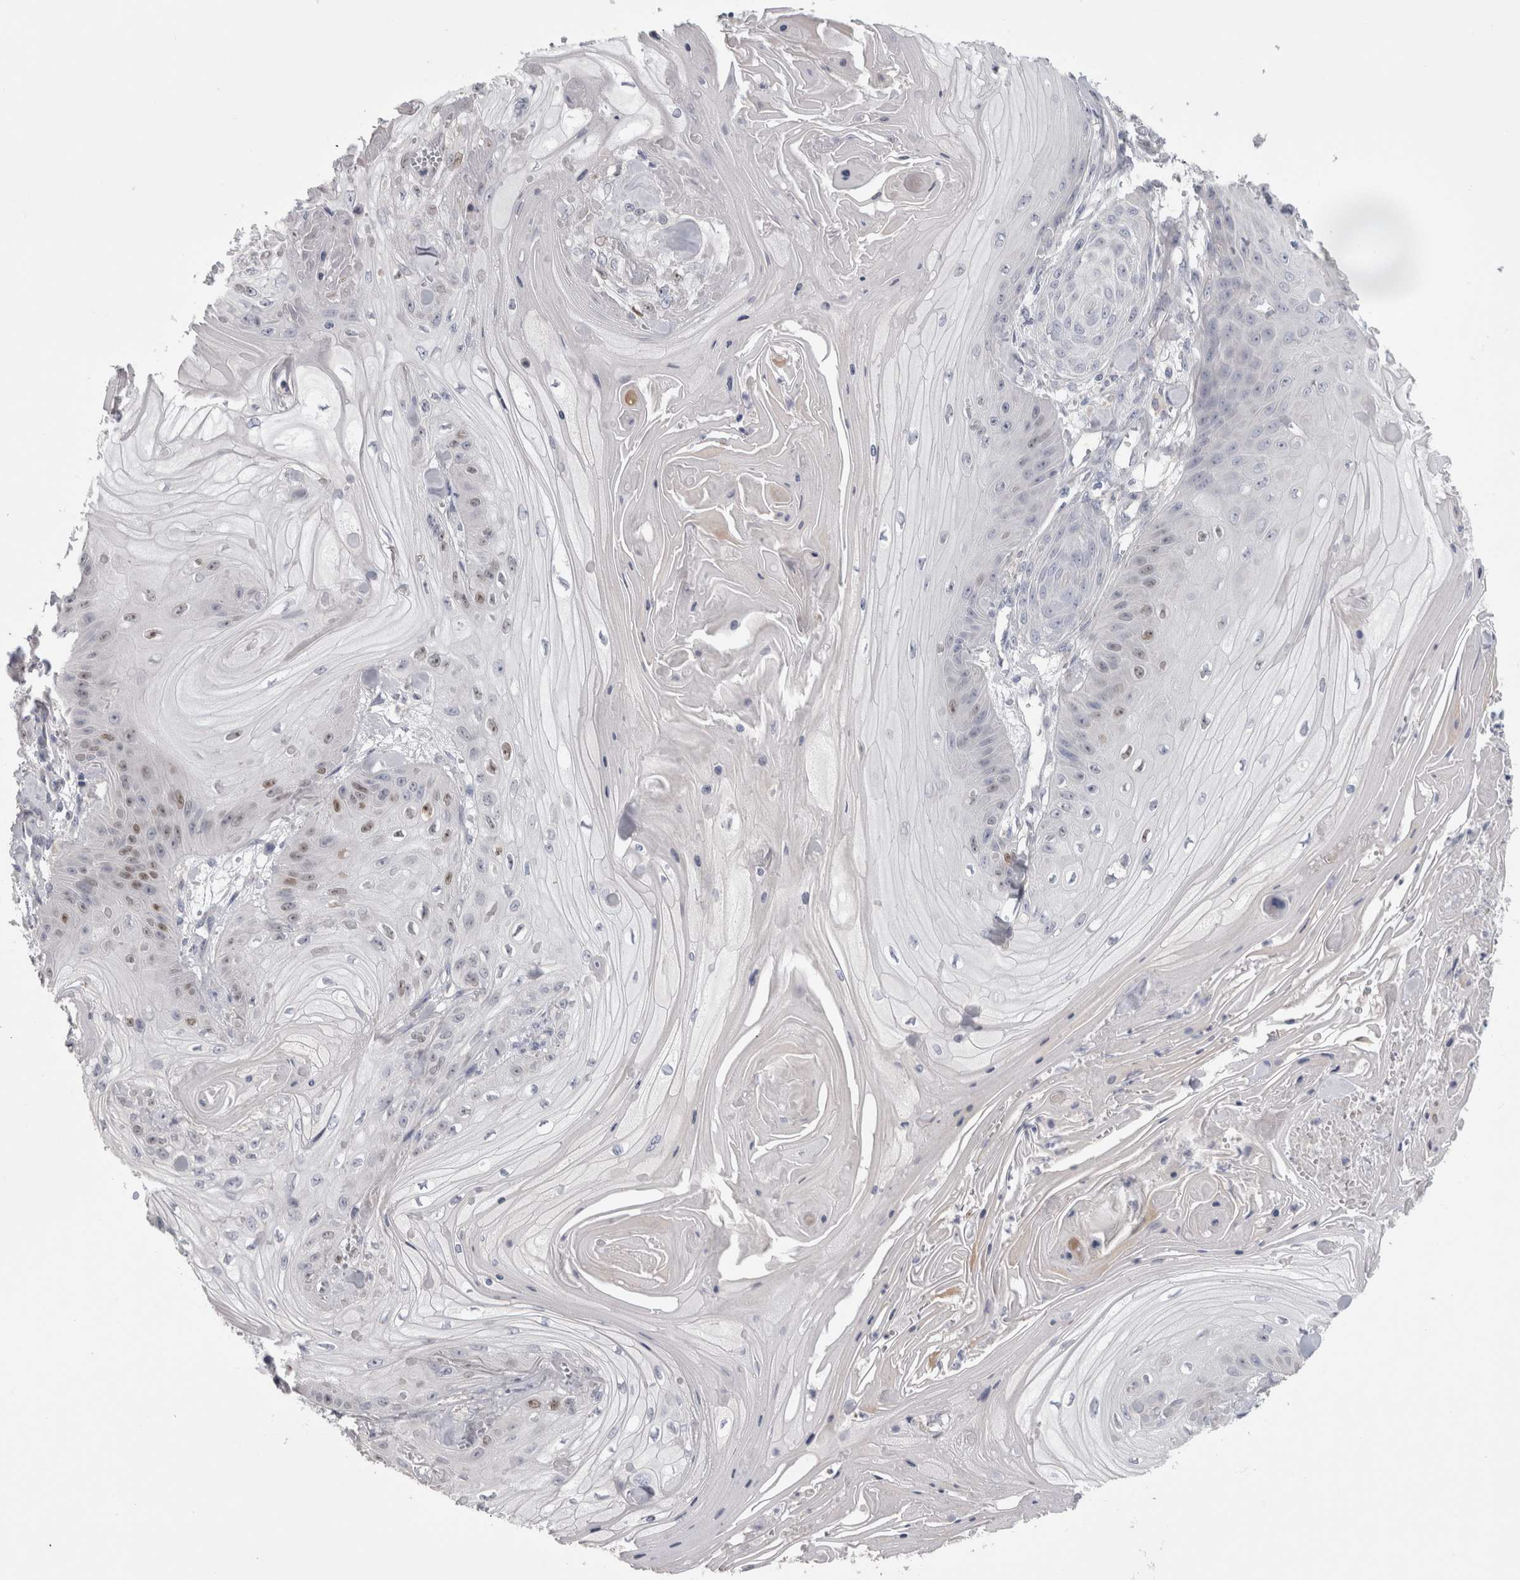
{"staining": {"intensity": "weak", "quantity": "<25%", "location": "nuclear"}, "tissue": "skin cancer", "cell_type": "Tumor cells", "image_type": "cancer", "snomed": [{"axis": "morphology", "description": "Squamous cell carcinoma, NOS"}, {"axis": "topography", "description": "Skin"}], "caption": "Image shows no protein expression in tumor cells of squamous cell carcinoma (skin) tissue. The staining was performed using DAB to visualize the protein expression in brown, while the nuclei were stained in blue with hematoxylin (Magnification: 20x).", "gene": "IL33", "patient": {"sex": "male", "age": 74}}